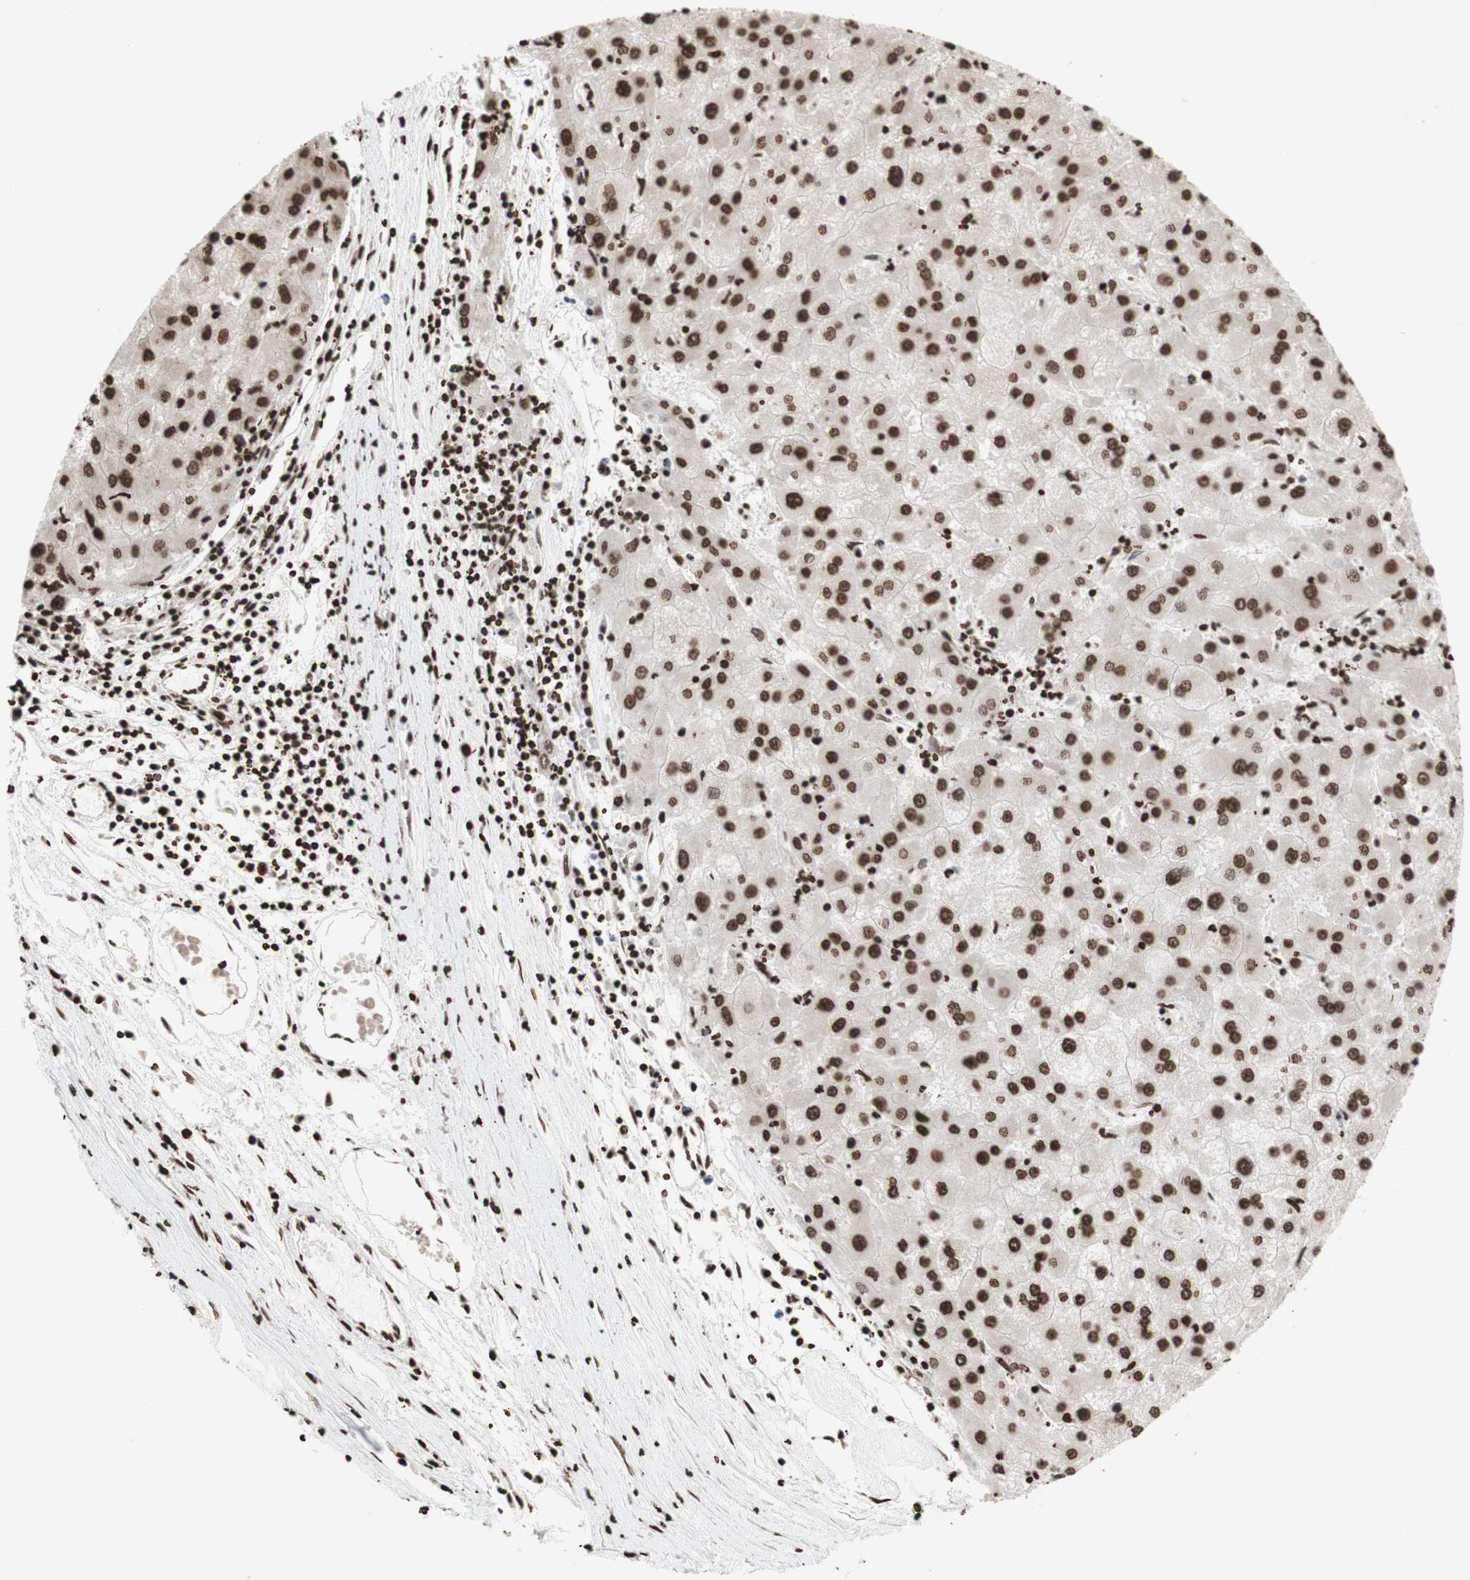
{"staining": {"intensity": "strong", "quantity": ">75%", "location": "nuclear"}, "tissue": "liver cancer", "cell_type": "Tumor cells", "image_type": "cancer", "snomed": [{"axis": "morphology", "description": "Carcinoma, Hepatocellular, NOS"}, {"axis": "topography", "description": "Liver"}], "caption": "Immunohistochemistry histopathology image of human hepatocellular carcinoma (liver) stained for a protein (brown), which shows high levels of strong nuclear staining in approximately >75% of tumor cells.", "gene": "NCOA3", "patient": {"sex": "male", "age": 72}}